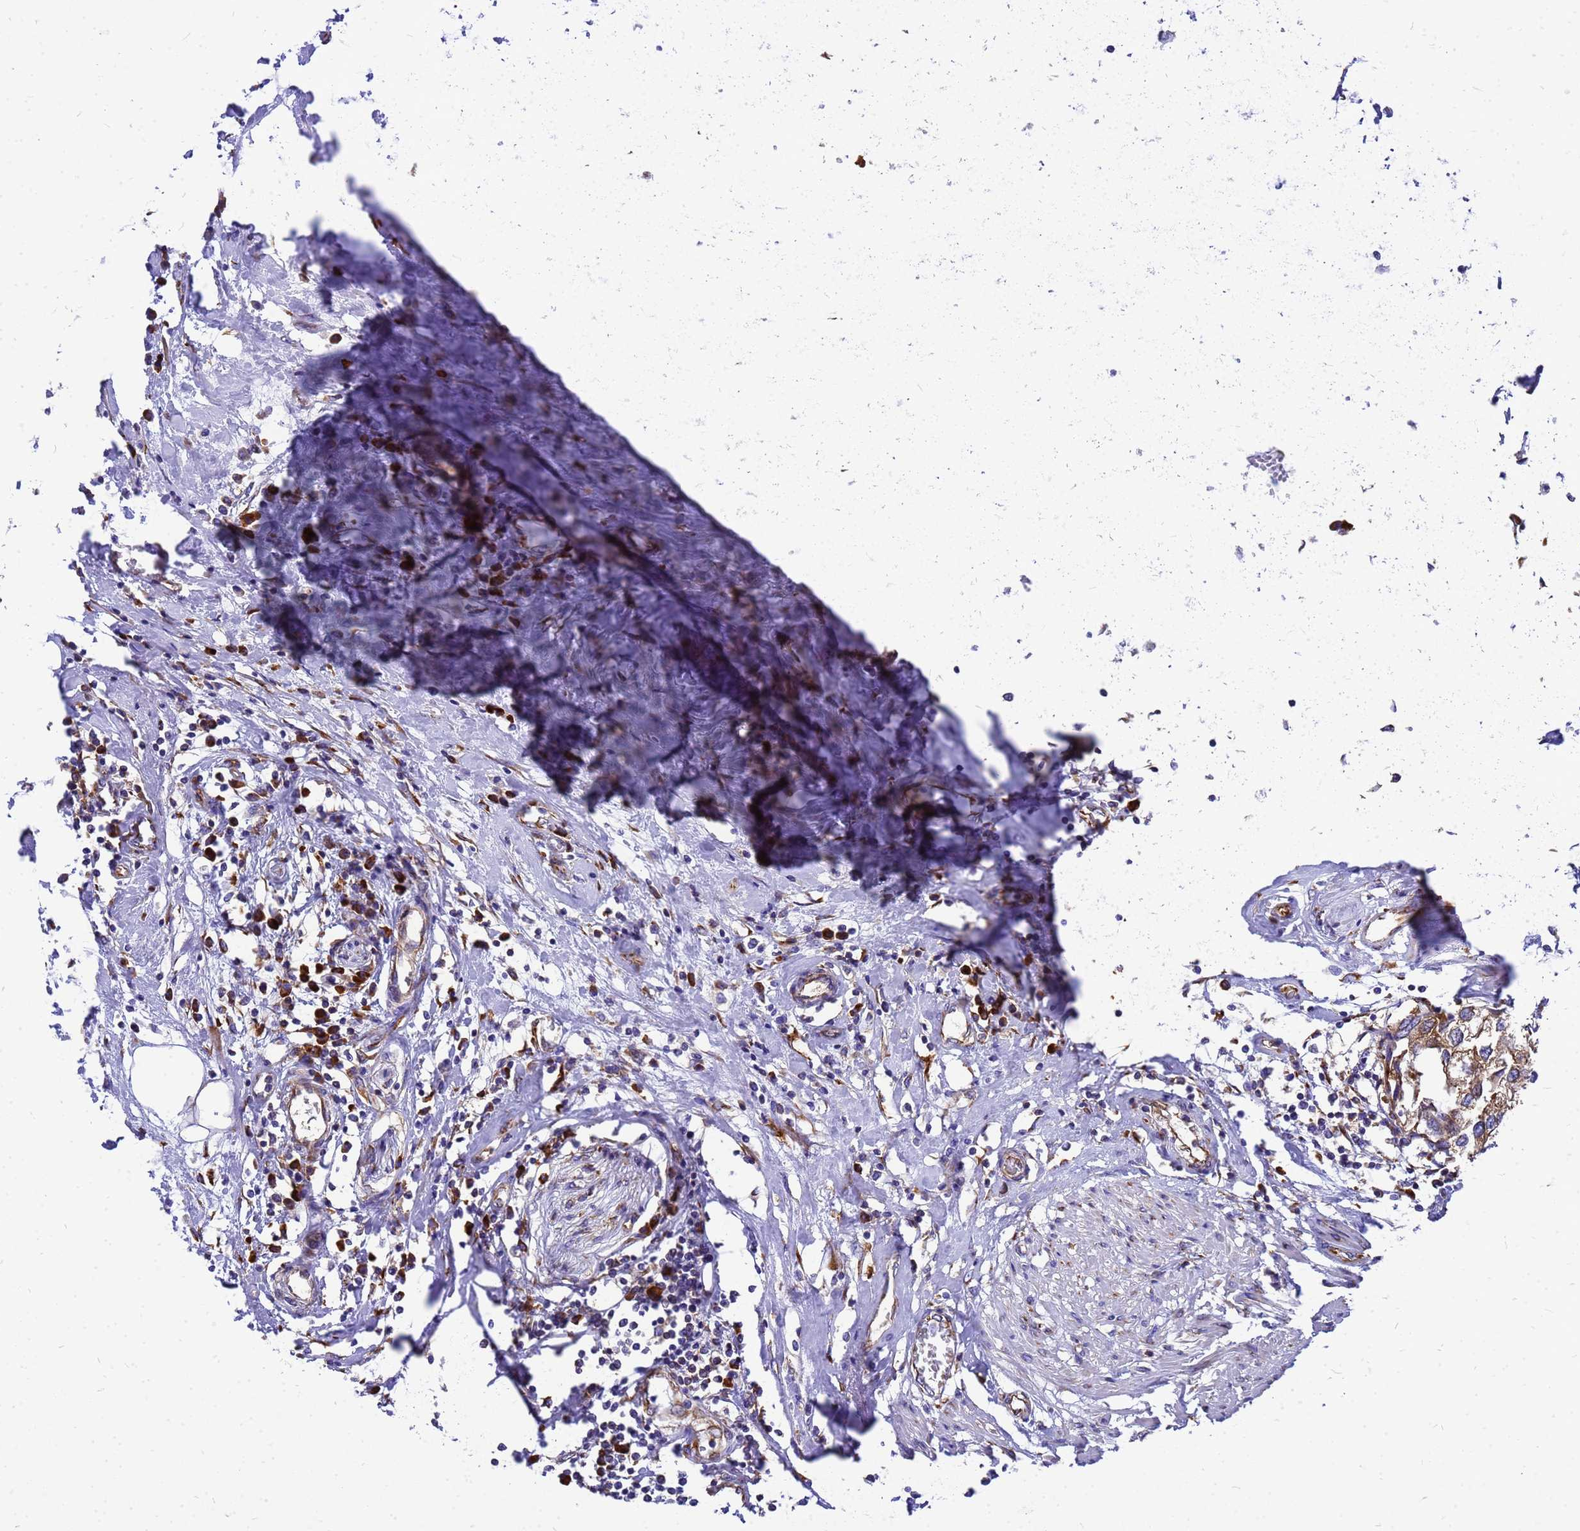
{"staining": {"intensity": "moderate", "quantity": ">75%", "location": "cytoplasmic/membranous"}, "tissue": "urothelial cancer", "cell_type": "Tumor cells", "image_type": "cancer", "snomed": [{"axis": "morphology", "description": "Urothelial carcinoma, High grade"}, {"axis": "topography", "description": "Urinary bladder"}], "caption": "Moderate cytoplasmic/membranous protein expression is appreciated in about >75% of tumor cells in urothelial carcinoma (high-grade).", "gene": "EEF1D", "patient": {"sex": "male", "age": 64}}